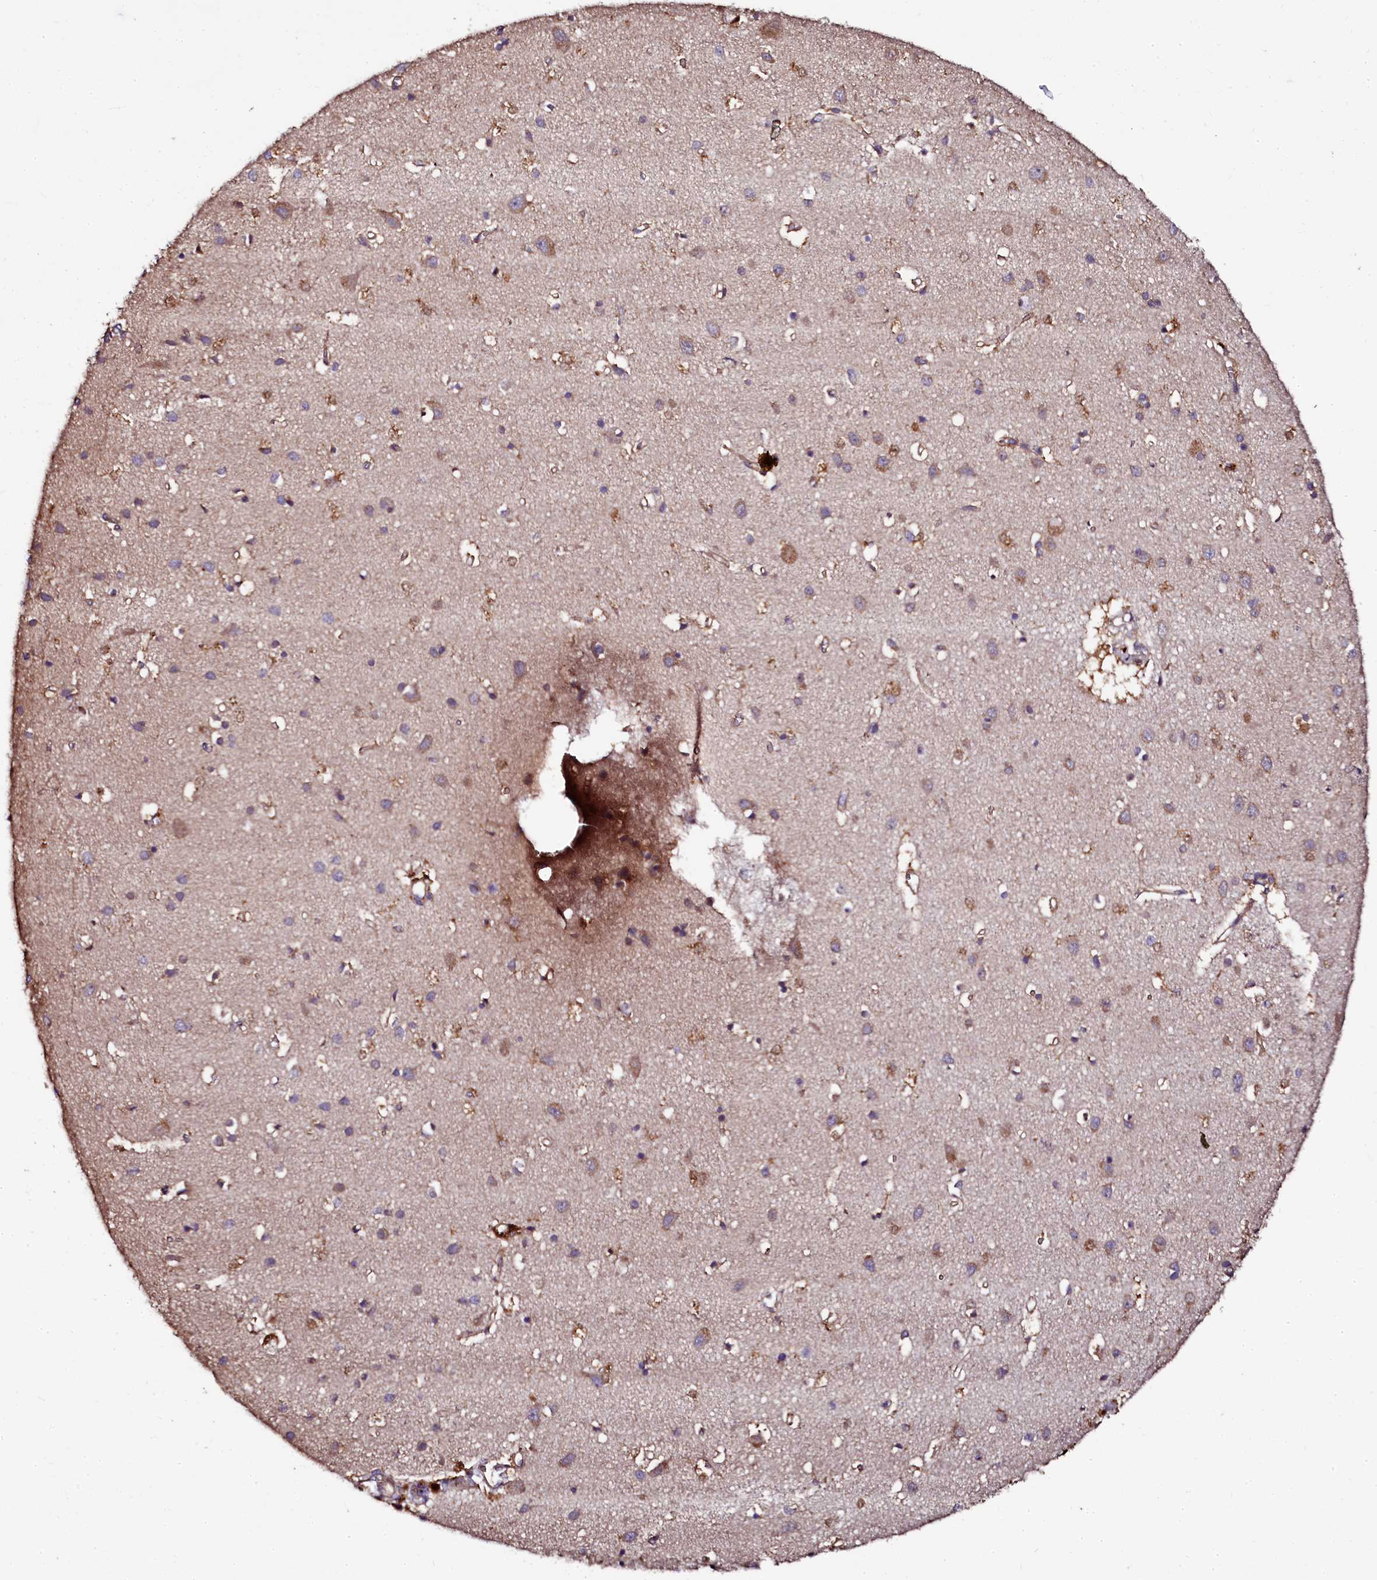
{"staining": {"intensity": "moderate", "quantity": ">75%", "location": "cytoplasmic/membranous"}, "tissue": "cerebral cortex", "cell_type": "Endothelial cells", "image_type": "normal", "snomed": [{"axis": "morphology", "description": "Normal tissue, NOS"}, {"axis": "topography", "description": "Cerebral cortex"}], "caption": "Cerebral cortex stained with DAB immunohistochemistry (IHC) demonstrates medium levels of moderate cytoplasmic/membranous staining in approximately >75% of endothelial cells.", "gene": "APPL2", "patient": {"sex": "female", "age": 64}}